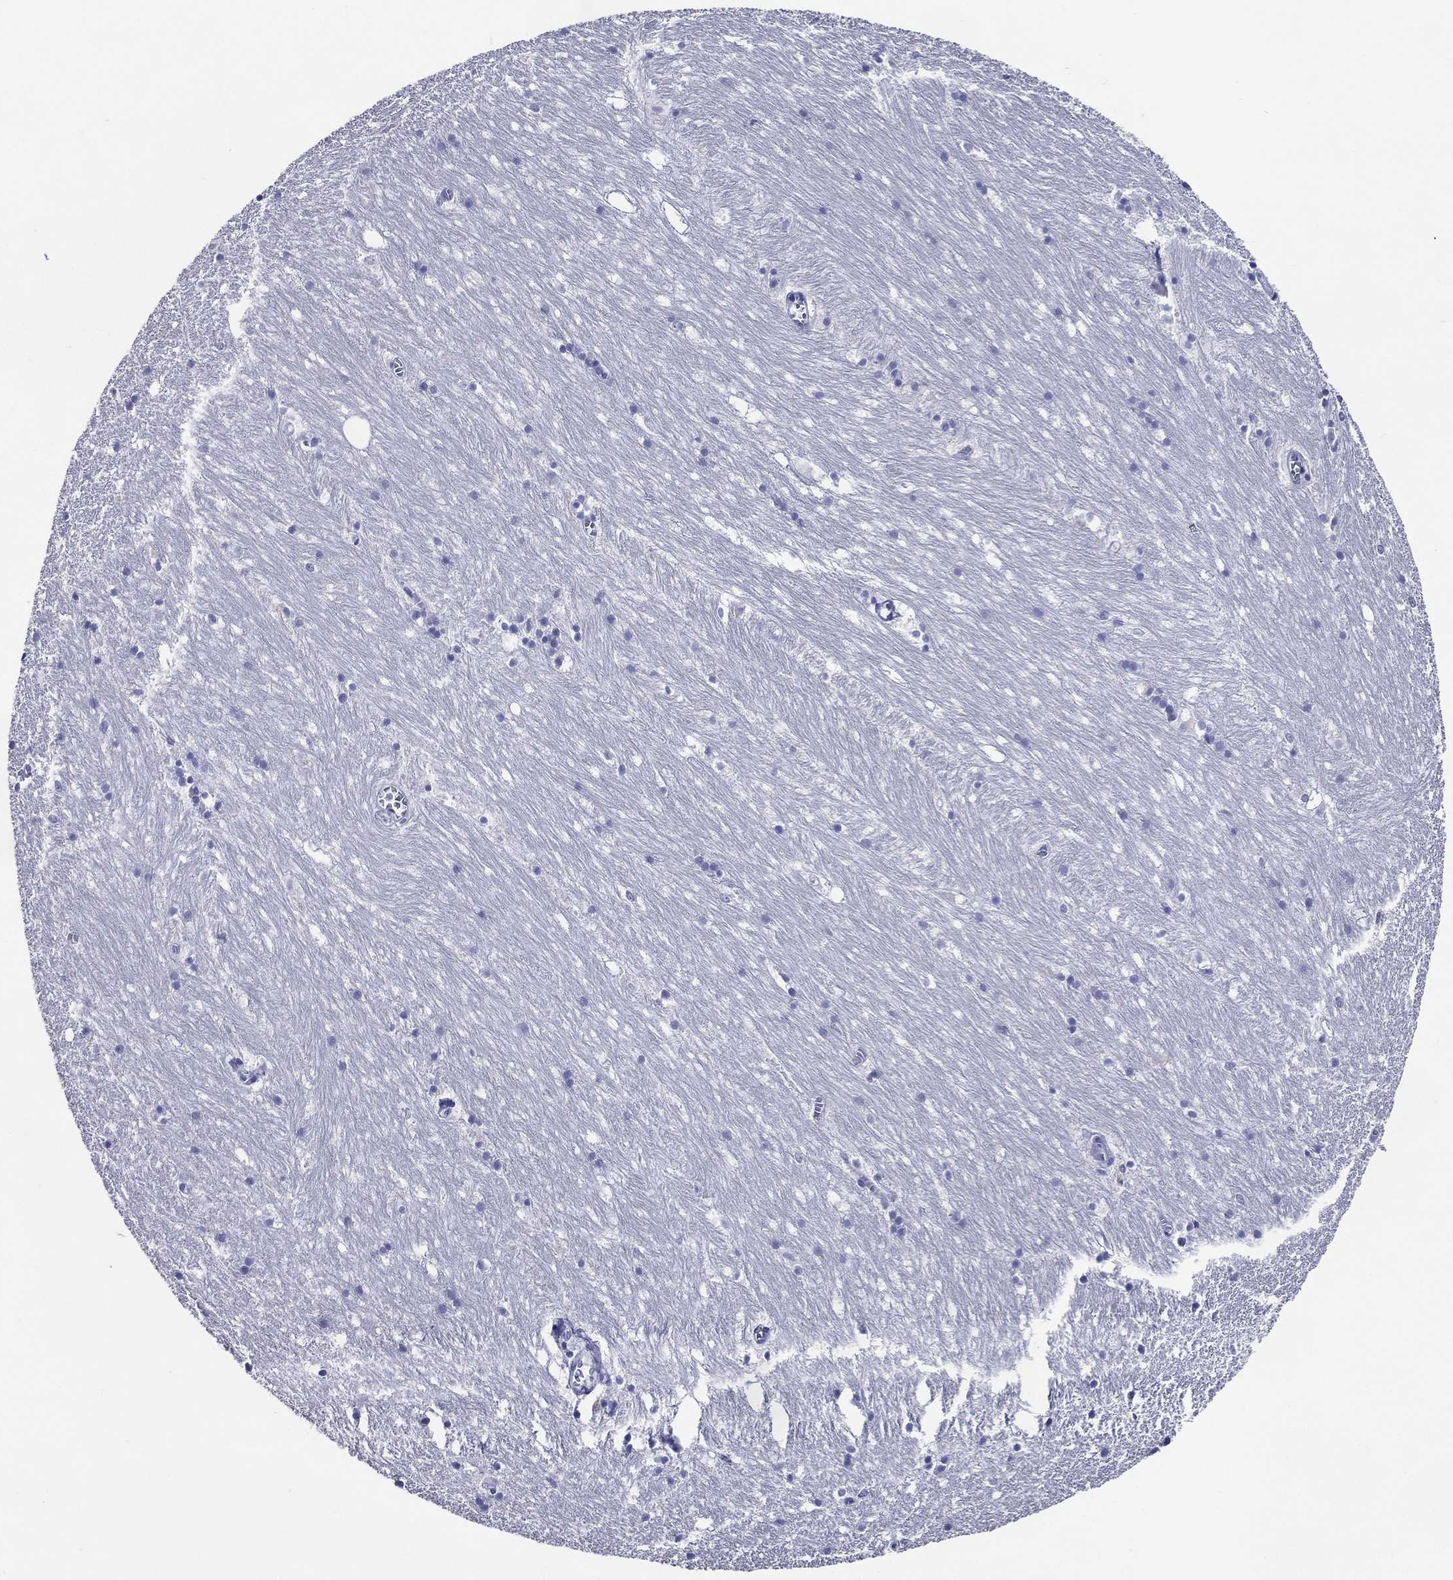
{"staining": {"intensity": "negative", "quantity": "none", "location": "none"}, "tissue": "hippocampus", "cell_type": "Glial cells", "image_type": "normal", "snomed": [{"axis": "morphology", "description": "Normal tissue, NOS"}, {"axis": "topography", "description": "Hippocampus"}], "caption": "High magnification brightfield microscopy of benign hippocampus stained with DAB (3,3'-diaminobenzidine) (brown) and counterstained with hematoxylin (blue): glial cells show no significant expression. Nuclei are stained in blue.", "gene": "ACE2", "patient": {"sex": "female", "age": 64}}